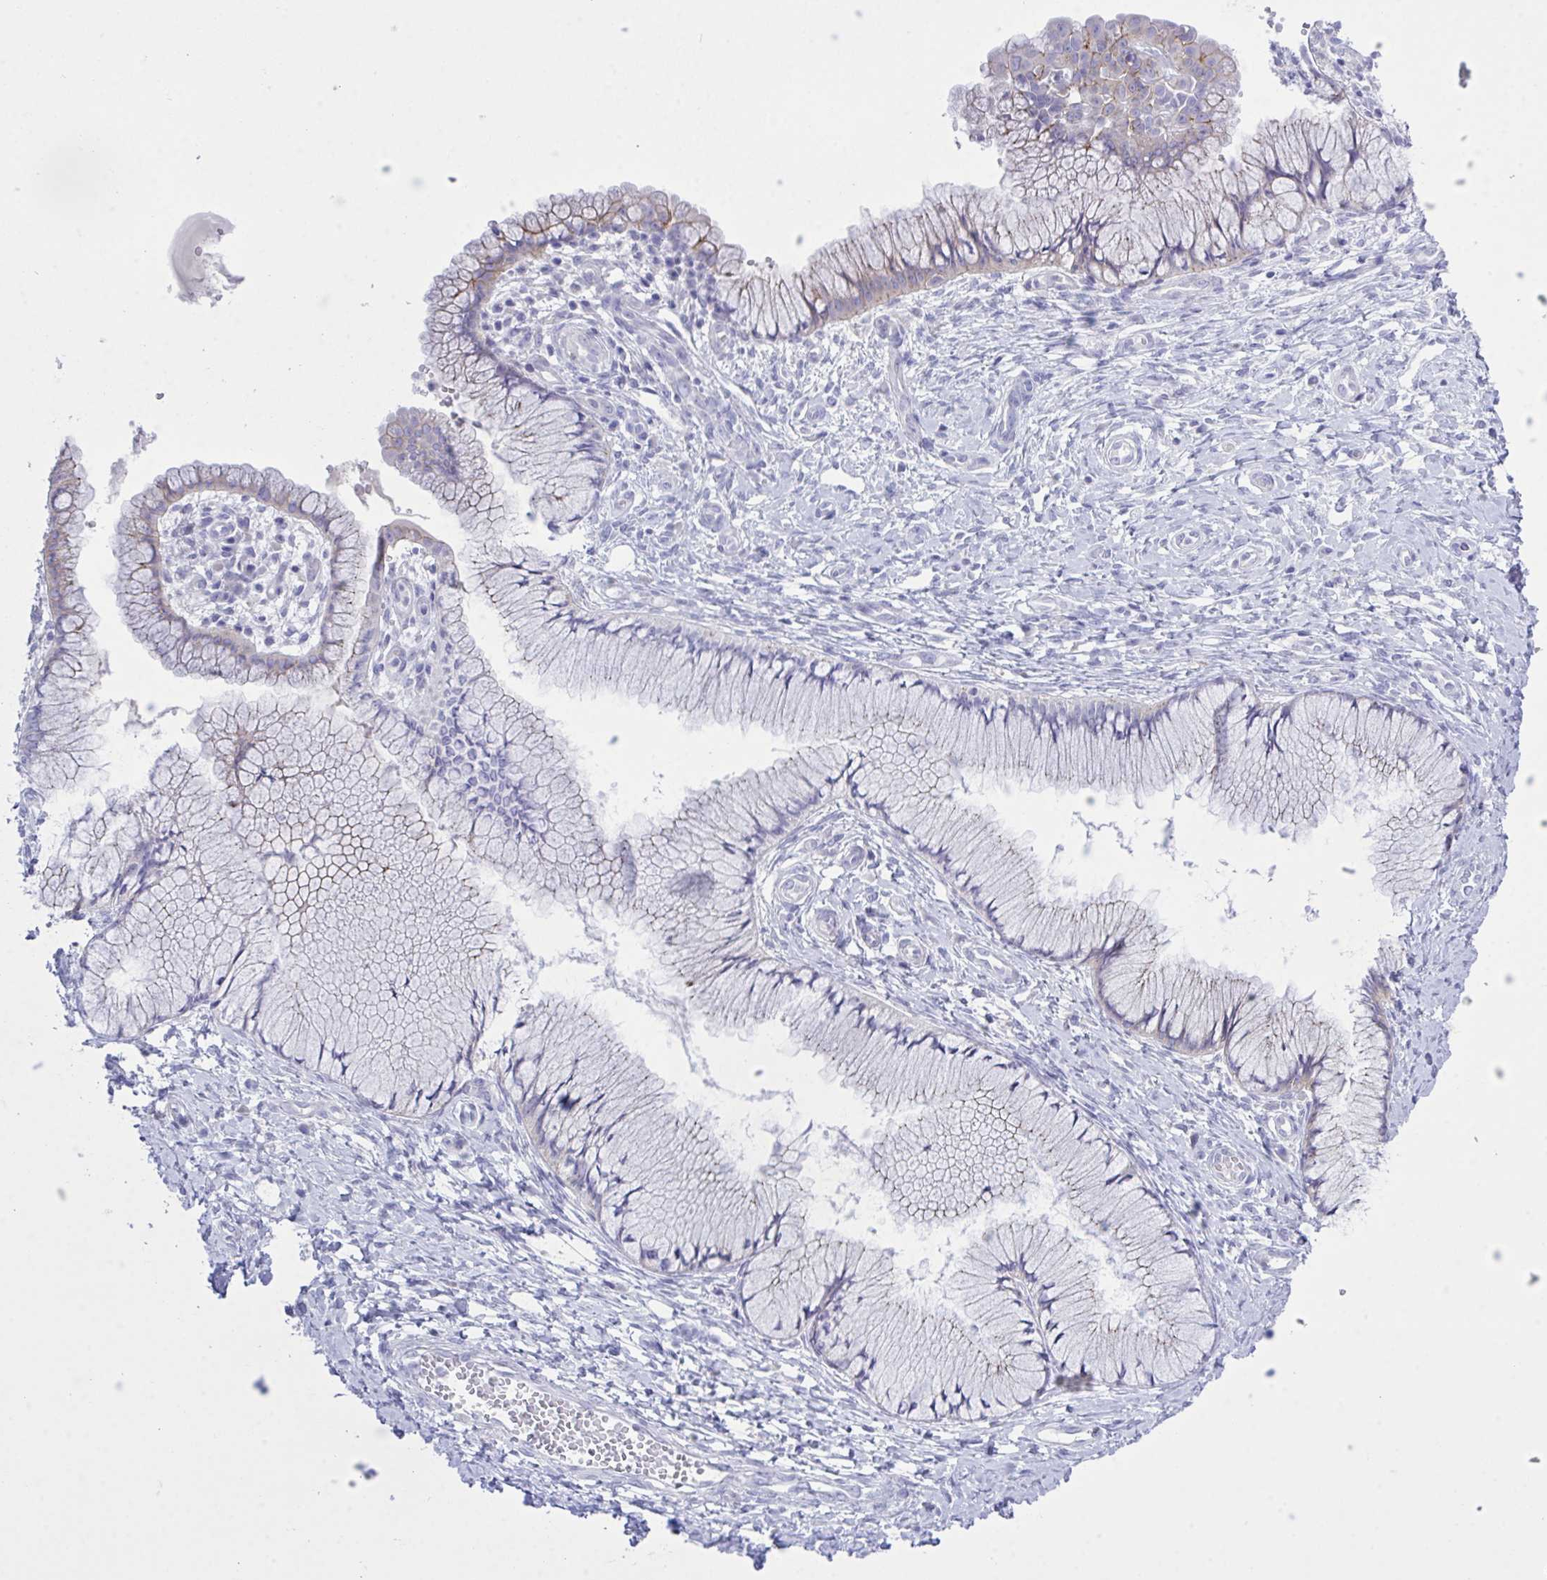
{"staining": {"intensity": "weak", "quantity": "<25%", "location": "cytoplasmic/membranous"}, "tissue": "cervix", "cell_type": "Glandular cells", "image_type": "normal", "snomed": [{"axis": "morphology", "description": "Normal tissue, NOS"}, {"axis": "topography", "description": "Cervix"}], "caption": "Protein analysis of normal cervix exhibits no significant positivity in glandular cells.", "gene": "GLB1L2", "patient": {"sex": "female", "age": 37}}